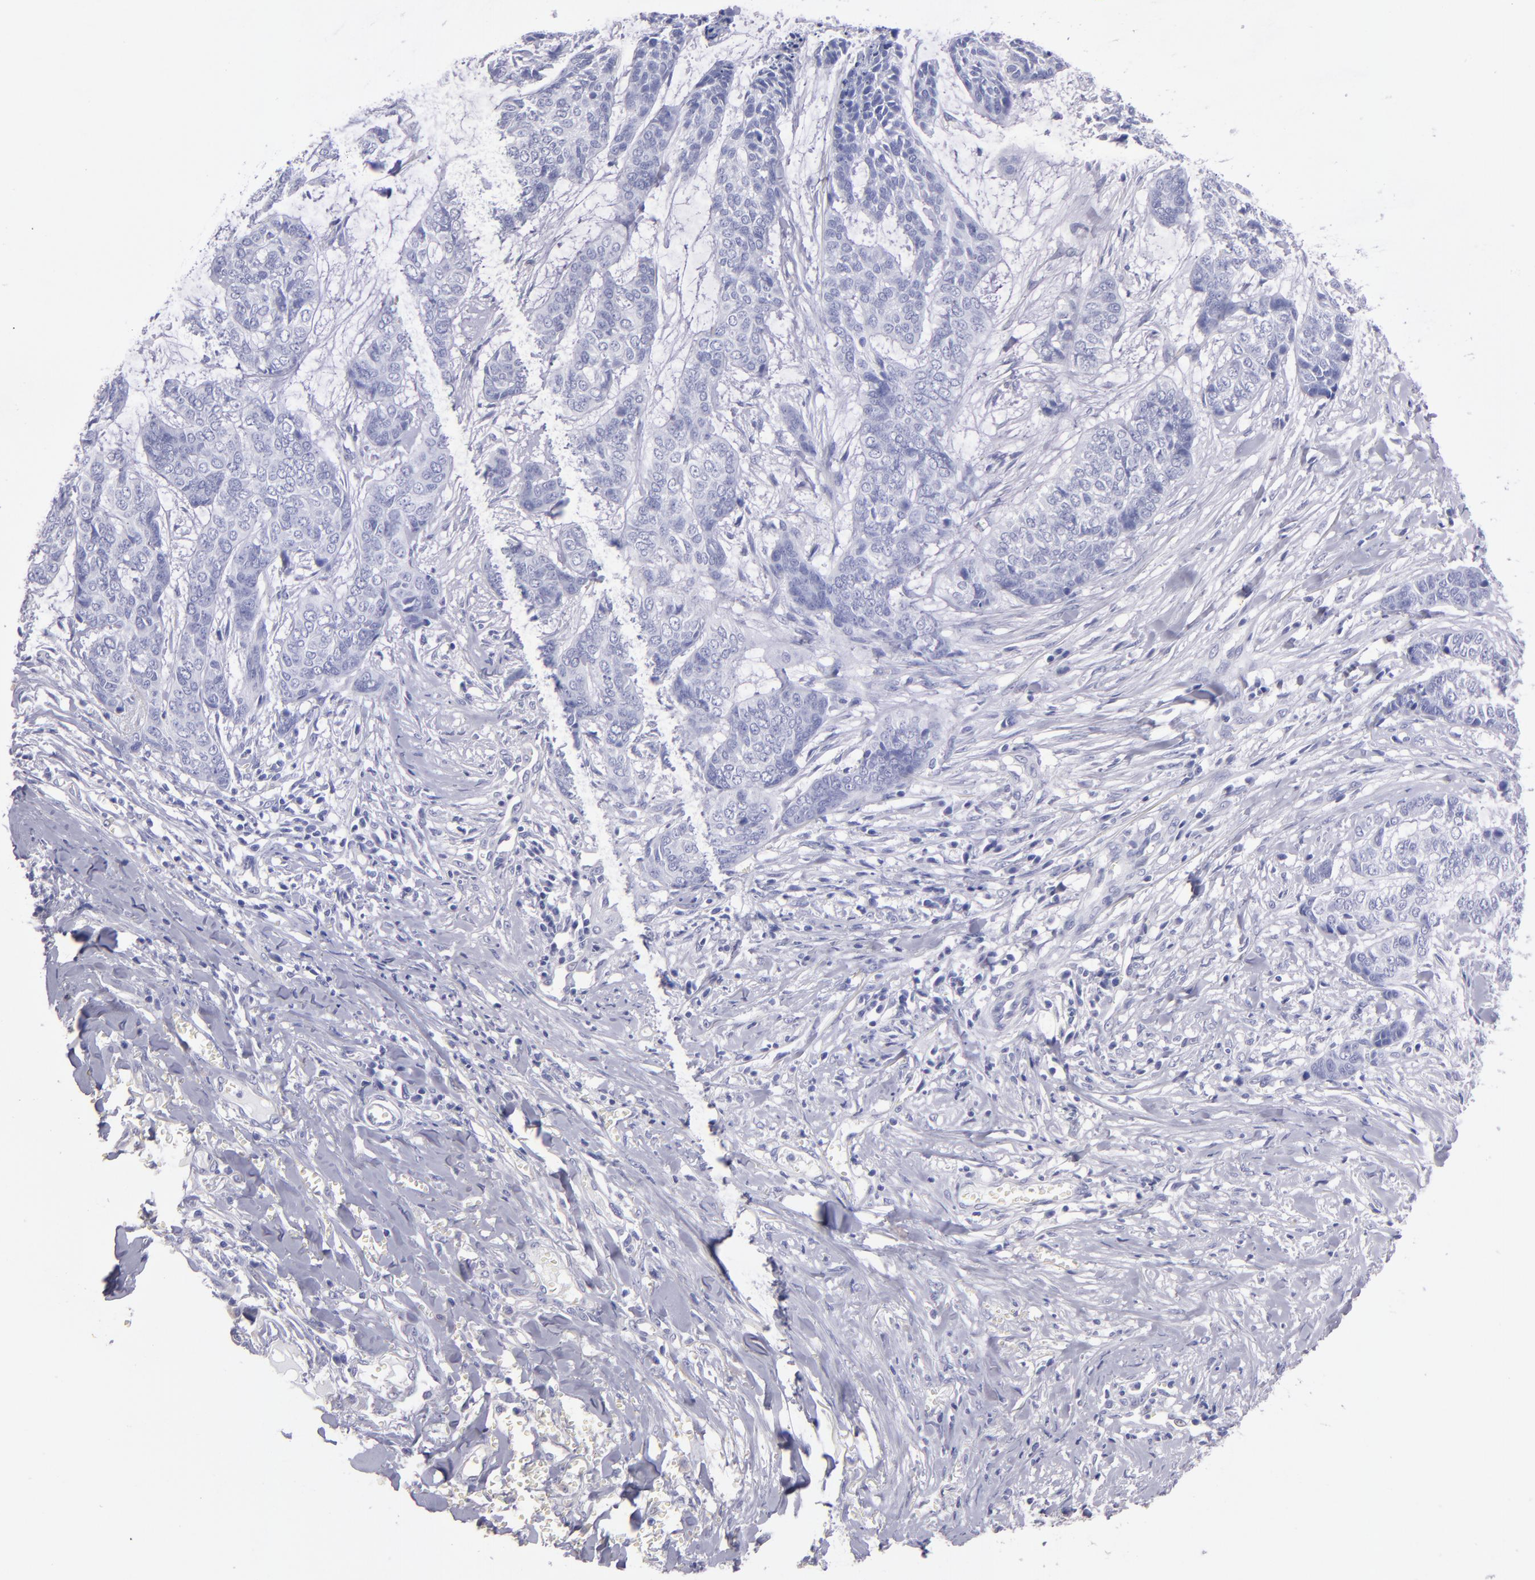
{"staining": {"intensity": "negative", "quantity": "none", "location": "none"}, "tissue": "skin cancer", "cell_type": "Tumor cells", "image_type": "cancer", "snomed": [{"axis": "morphology", "description": "Basal cell carcinoma"}, {"axis": "topography", "description": "Skin"}], "caption": "IHC histopathology image of neoplastic tissue: skin basal cell carcinoma stained with DAB (3,3'-diaminobenzidine) reveals no significant protein staining in tumor cells.", "gene": "TG", "patient": {"sex": "female", "age": 64}}